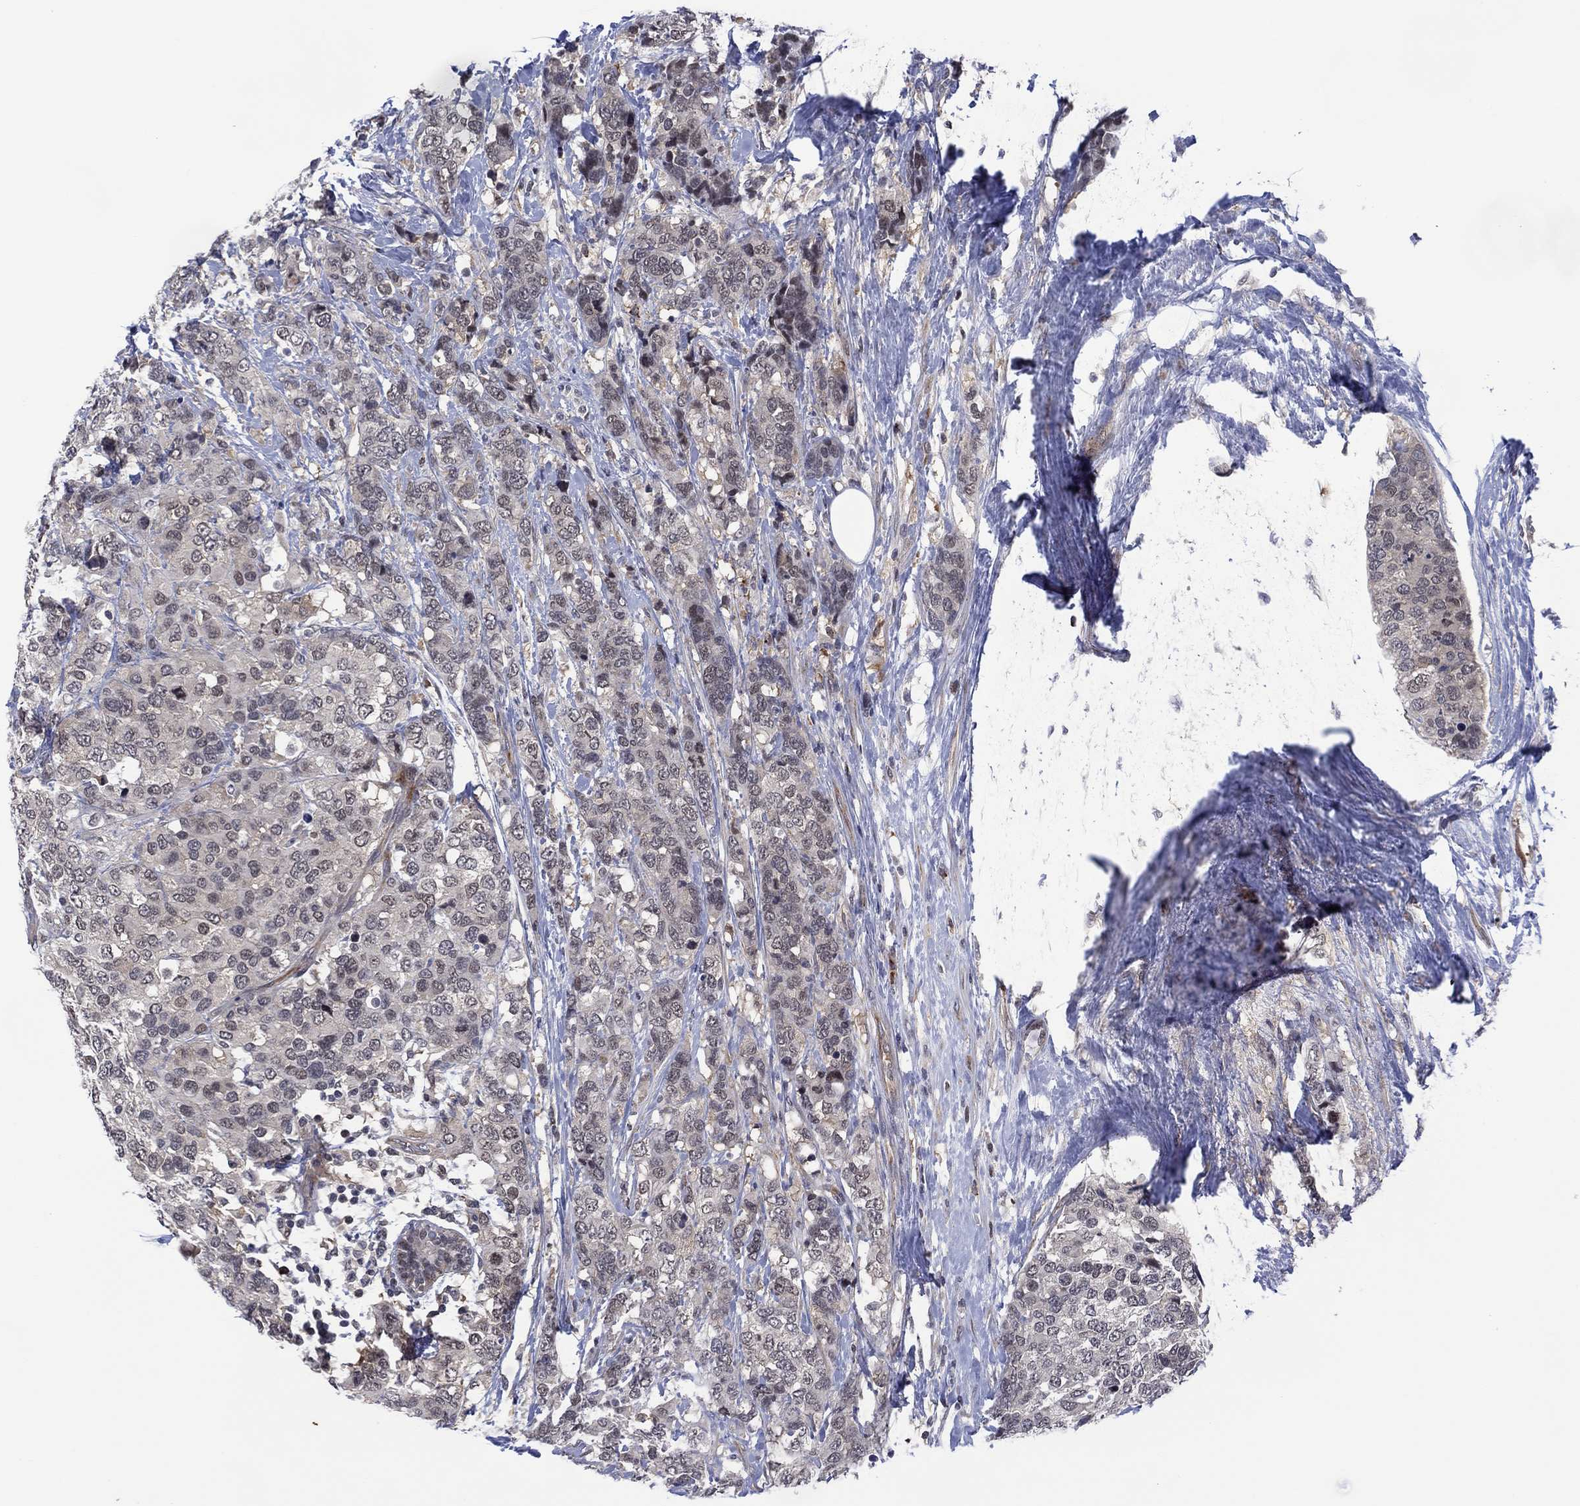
{"staining": {"intensity": "negative", "quantity": "none", "location": "none"}, "tissue": "breast cancer", "cell_type": "Tumor cells", "image_type": "cancer", "snomed": [{"axis": "morphology", "description": "Lobular carcinoma"}, {"axis": "topography", "description": "Breast"}], "caption": "DAB immunohistochemical staining of breast cancer shows no significant staining in tumor cells.", "gene": "DPP4", "patient": {"sex": "female", "age": 59}}